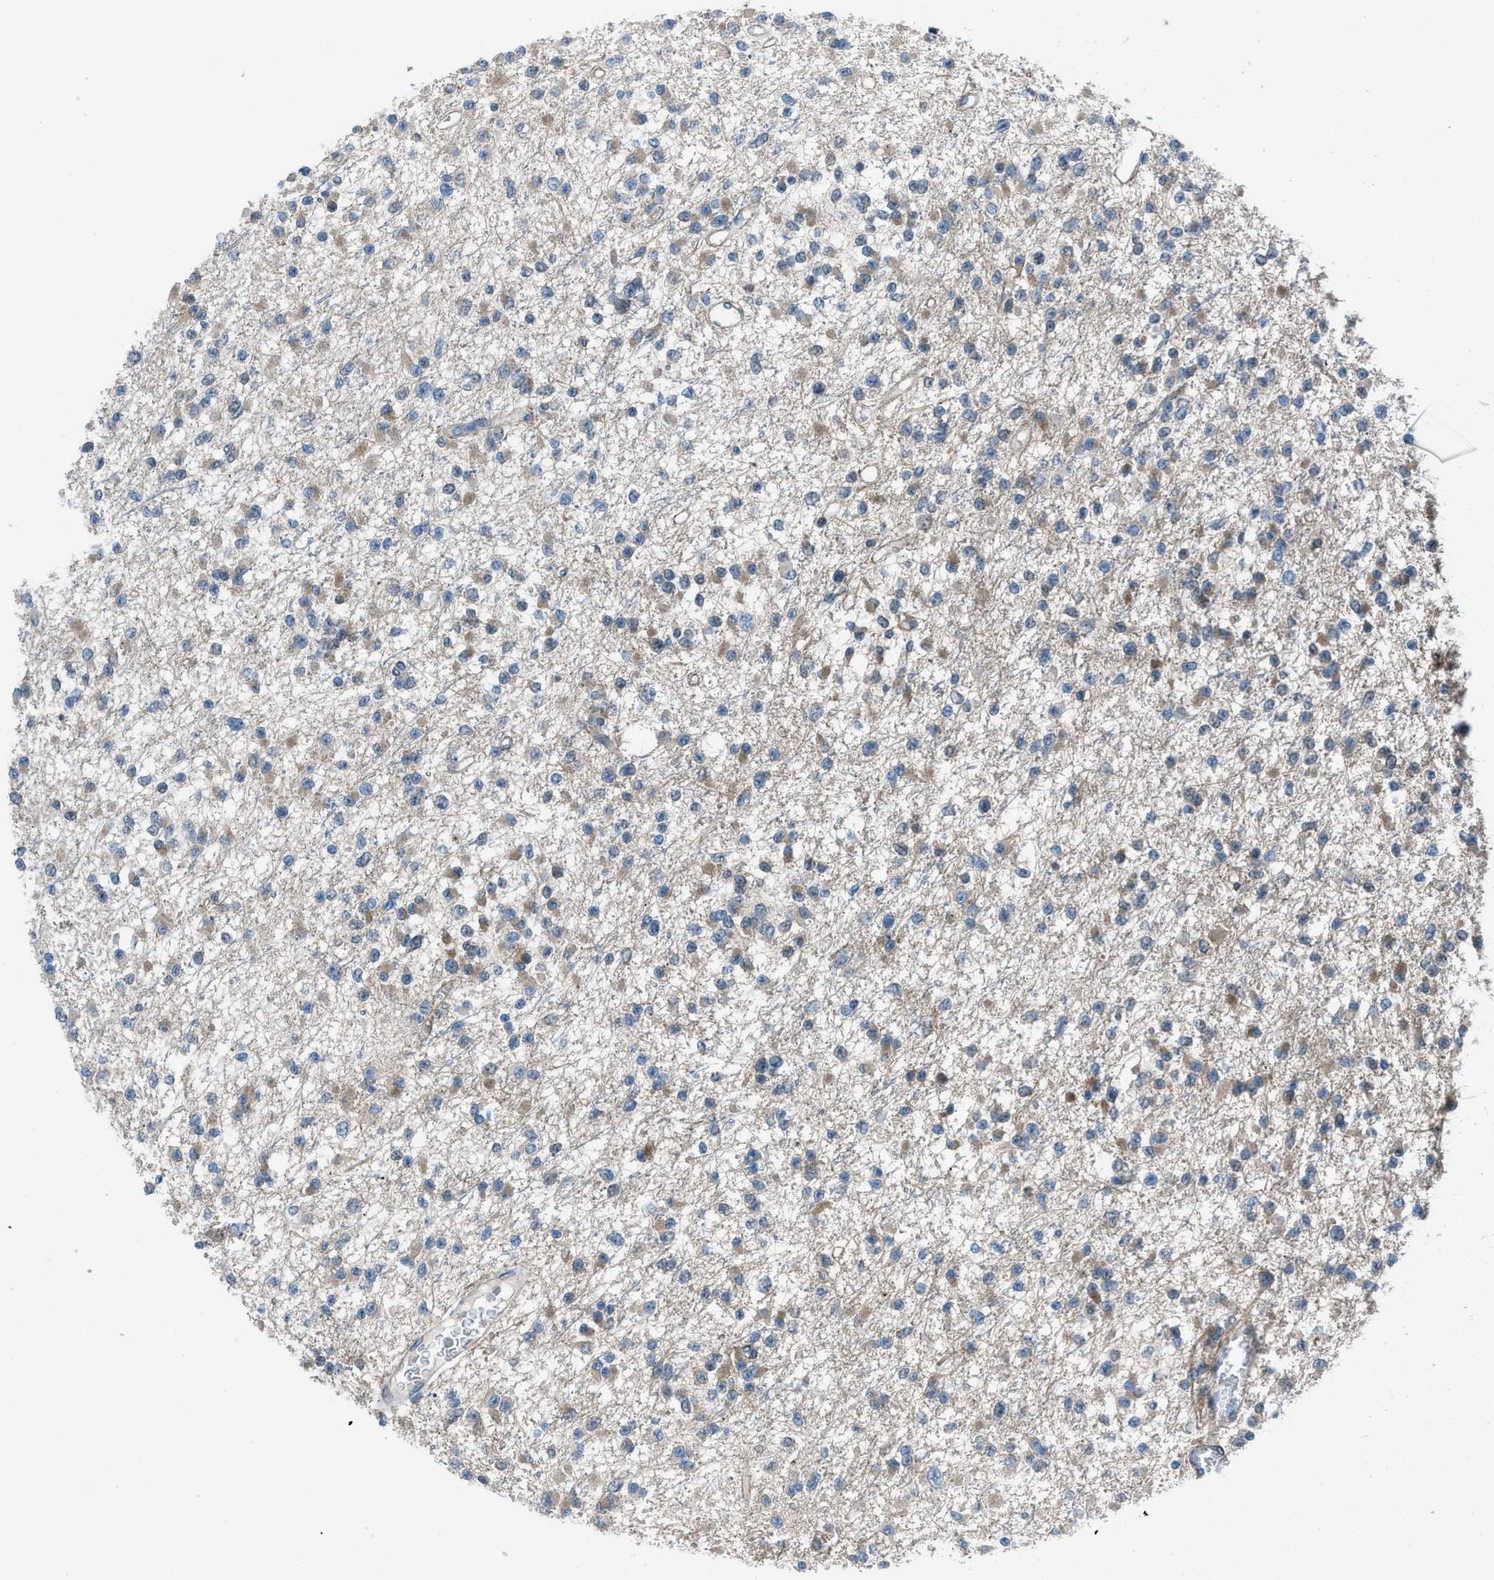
{"staining": {"intensity": "moderate", "quantity": "<25%", "location": "cytoplasmic/membranous"}, "tissue": "glioma", "cell_type": "Tumor cells", "image_type": "cancer", "snomed": [{"axis": "morphology", "description": "Glioma, malignant, Low grade"}, {"axis": "topography", "description": "Brain"}], "caption": "IHC image of neoplastic tissue: glioma stained using immunohistochemistry demonstrates low levels of moderate protein expression localized specifically in the cytoplasmic/membranous of tumor cells, appearing as a cytoplasmic/membranous brown color.", "gene": "PRKN", "patient": {"sex": "female", "age": 22}}